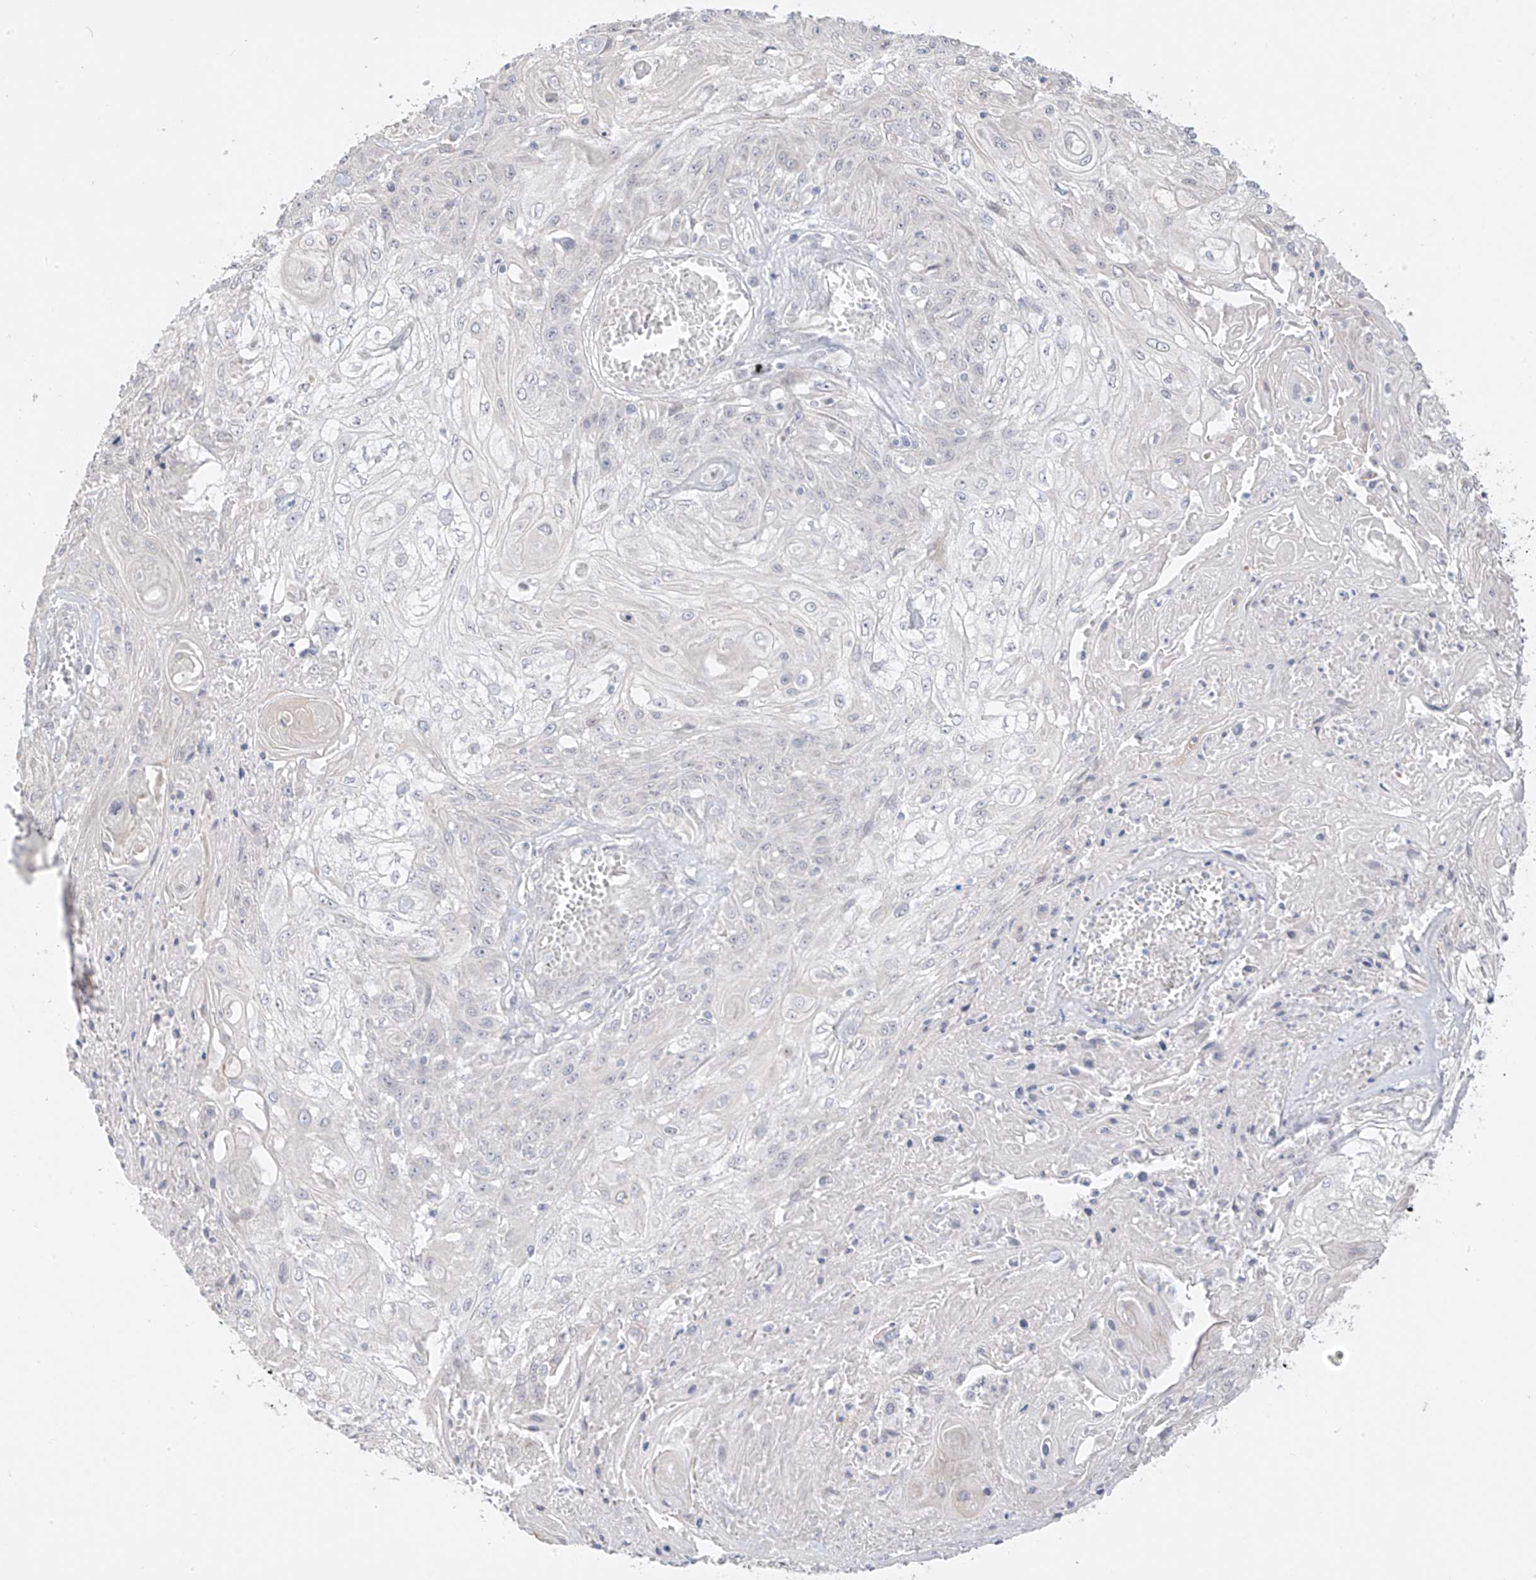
{"staining": {"intensity": "negative", "quantity": "none", "location": "none"}, "tissue": "skin cancer", "cell_type": "Tumor cells", "image_type": "cancer", "snomed": [{"axis": "morphology", "description": "Squamous cell carcinoma, NOS"}, {"axis": "morphology", "description": "Squamous cell carcinoma, metastatic, NOS"}, {"axis": "topography", "description": "Skin"}, {"axis": "topography", "description": "Lymph node"}], "caption": "Immunohistochemistry (IHC) of skin squamous cell carcinoma shows no expression in tumor cells.", "gene": "DCDC2", "patient": {"sex": "male", "age": 75}}